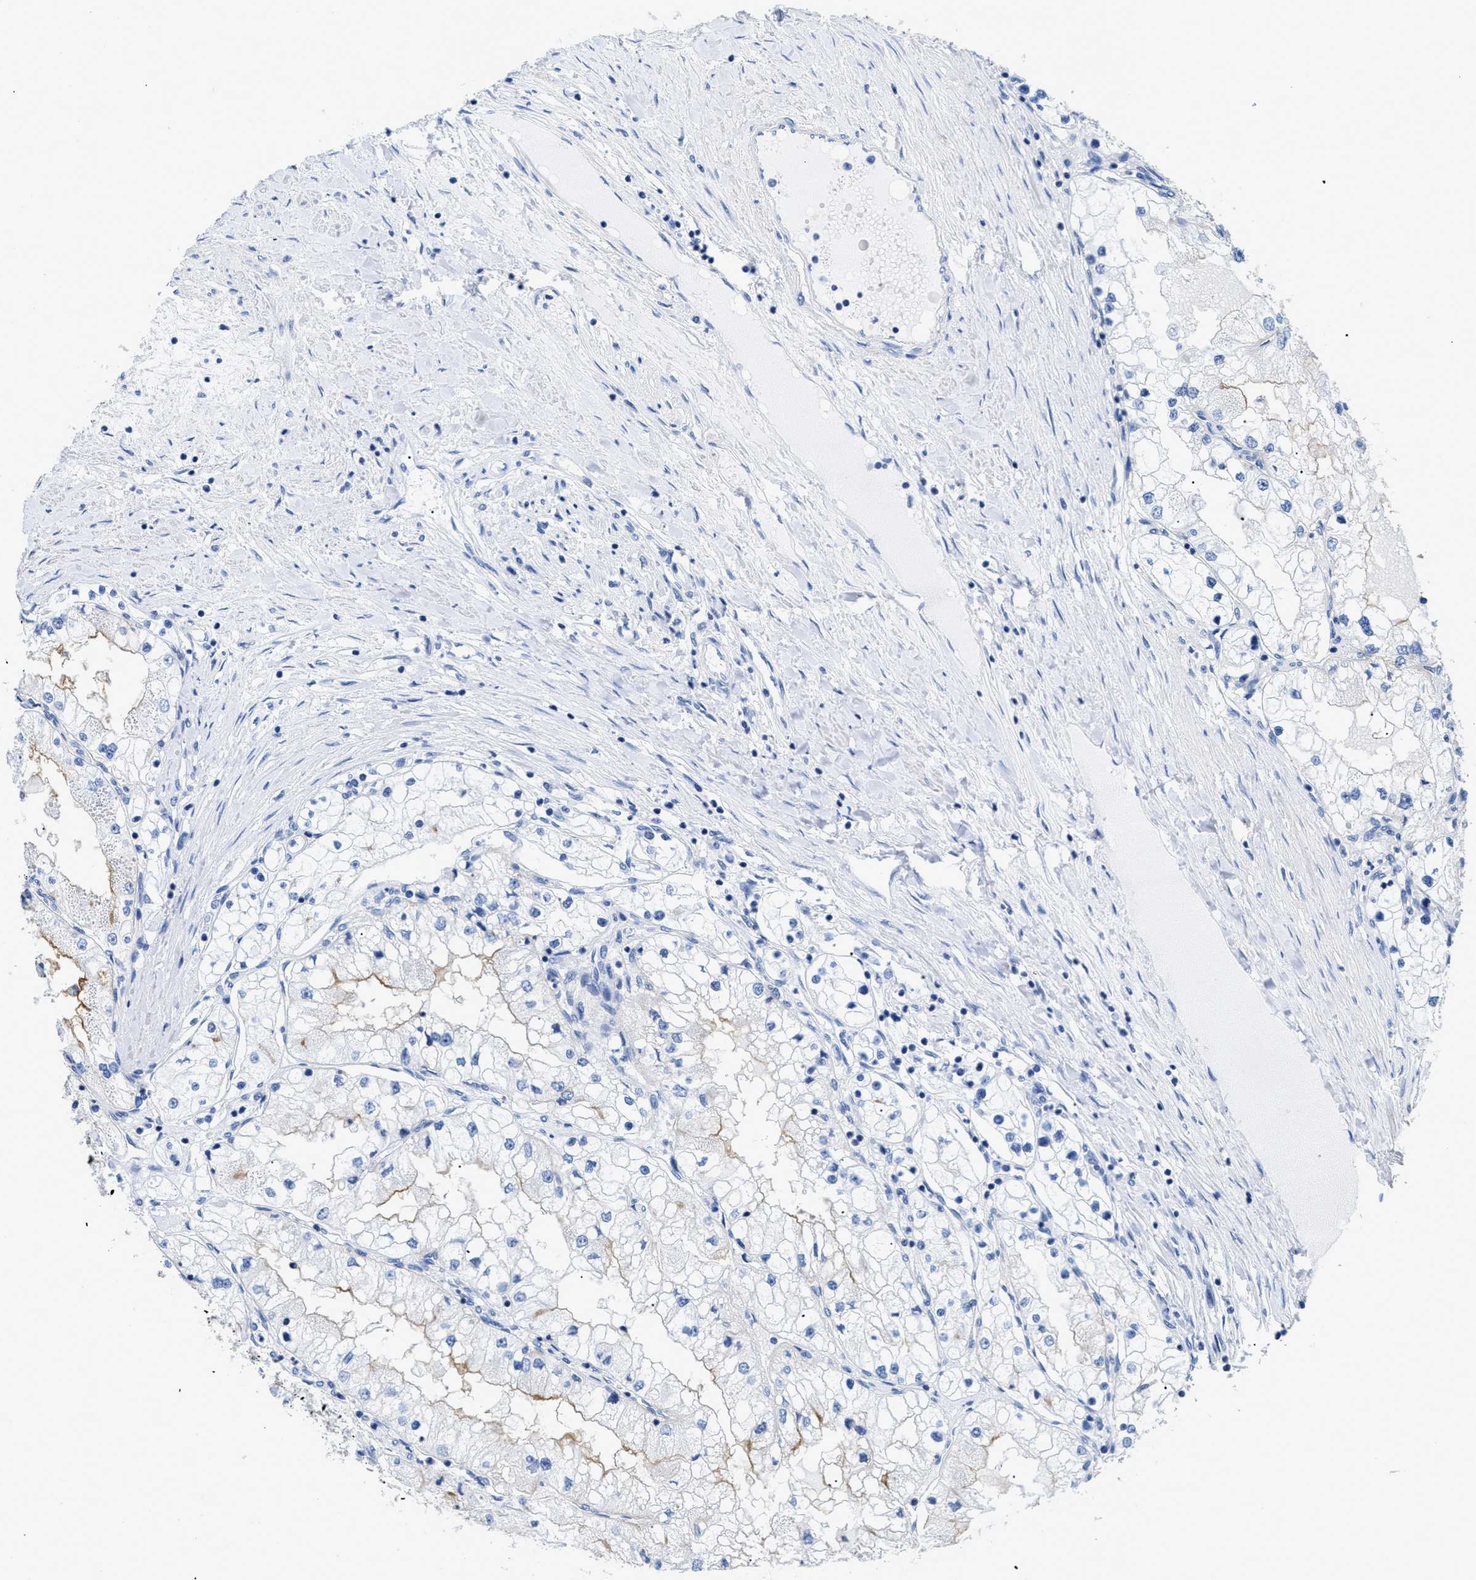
{"staining": {"intensity": "moderate", "quantity": "<25%", "location": "cytoplasmic/membranous"}, "tissue": "renal cancer", "cell_type": "Tumor cells", "image_type": "cancer", "snomed": [{"axis": "morphology", "description": "Adenocarcinoma, NOS"}, {"axis": "topography", "description": "Kidney"}], "caption": "Protein expression by immunohistochemistry (IHC) reveals moderate cytoplasmic/membranous expression in about <25% of tumor cells in renal adenocarcinoma. The staining was performed using DAB (3,3'-diaminobenzidine), with brown indicating positive protein expression. Nuclei are stained blue with hematoxylin.", "gene": "DLC1", "patient": {"sex": "male", "age": 68}}